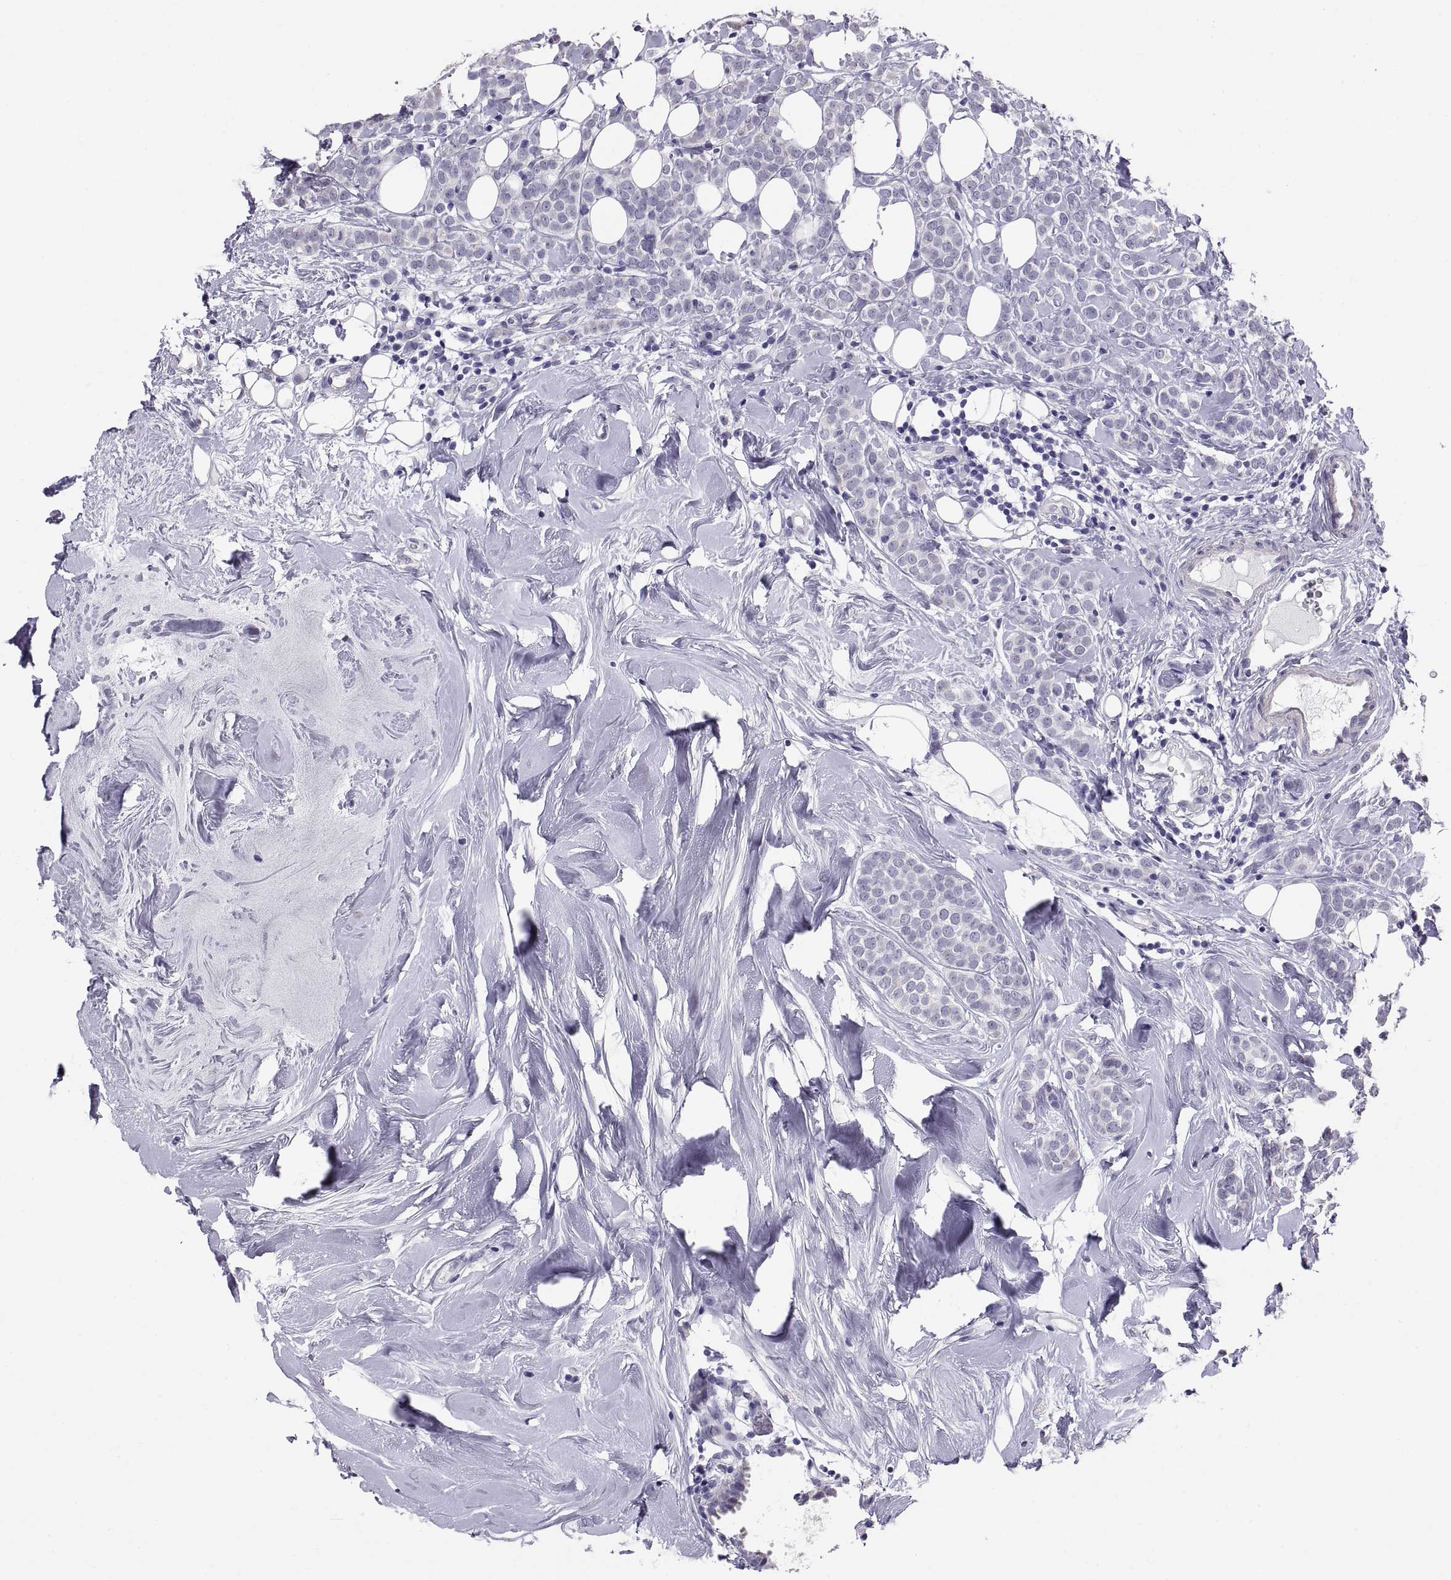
{"staining": {"intensity": "negative", "quantity": "none", "location": "none"}, "tissue": "breast cancer", "cell_type": "Tumor cells", "image_type": "cancer", "snomed": [{"axis": "morphology", "description": "Lobular carcinoma"}, {"axis": "topography", "description": "Breast"}], "caption": "This is an immunohistochemistry (IHC) micrograph of breast lobular carcinoma. There is no staining in tumor cells.", "gene": "FAM170A", "patient": {"sex": "female", "age": 49}}